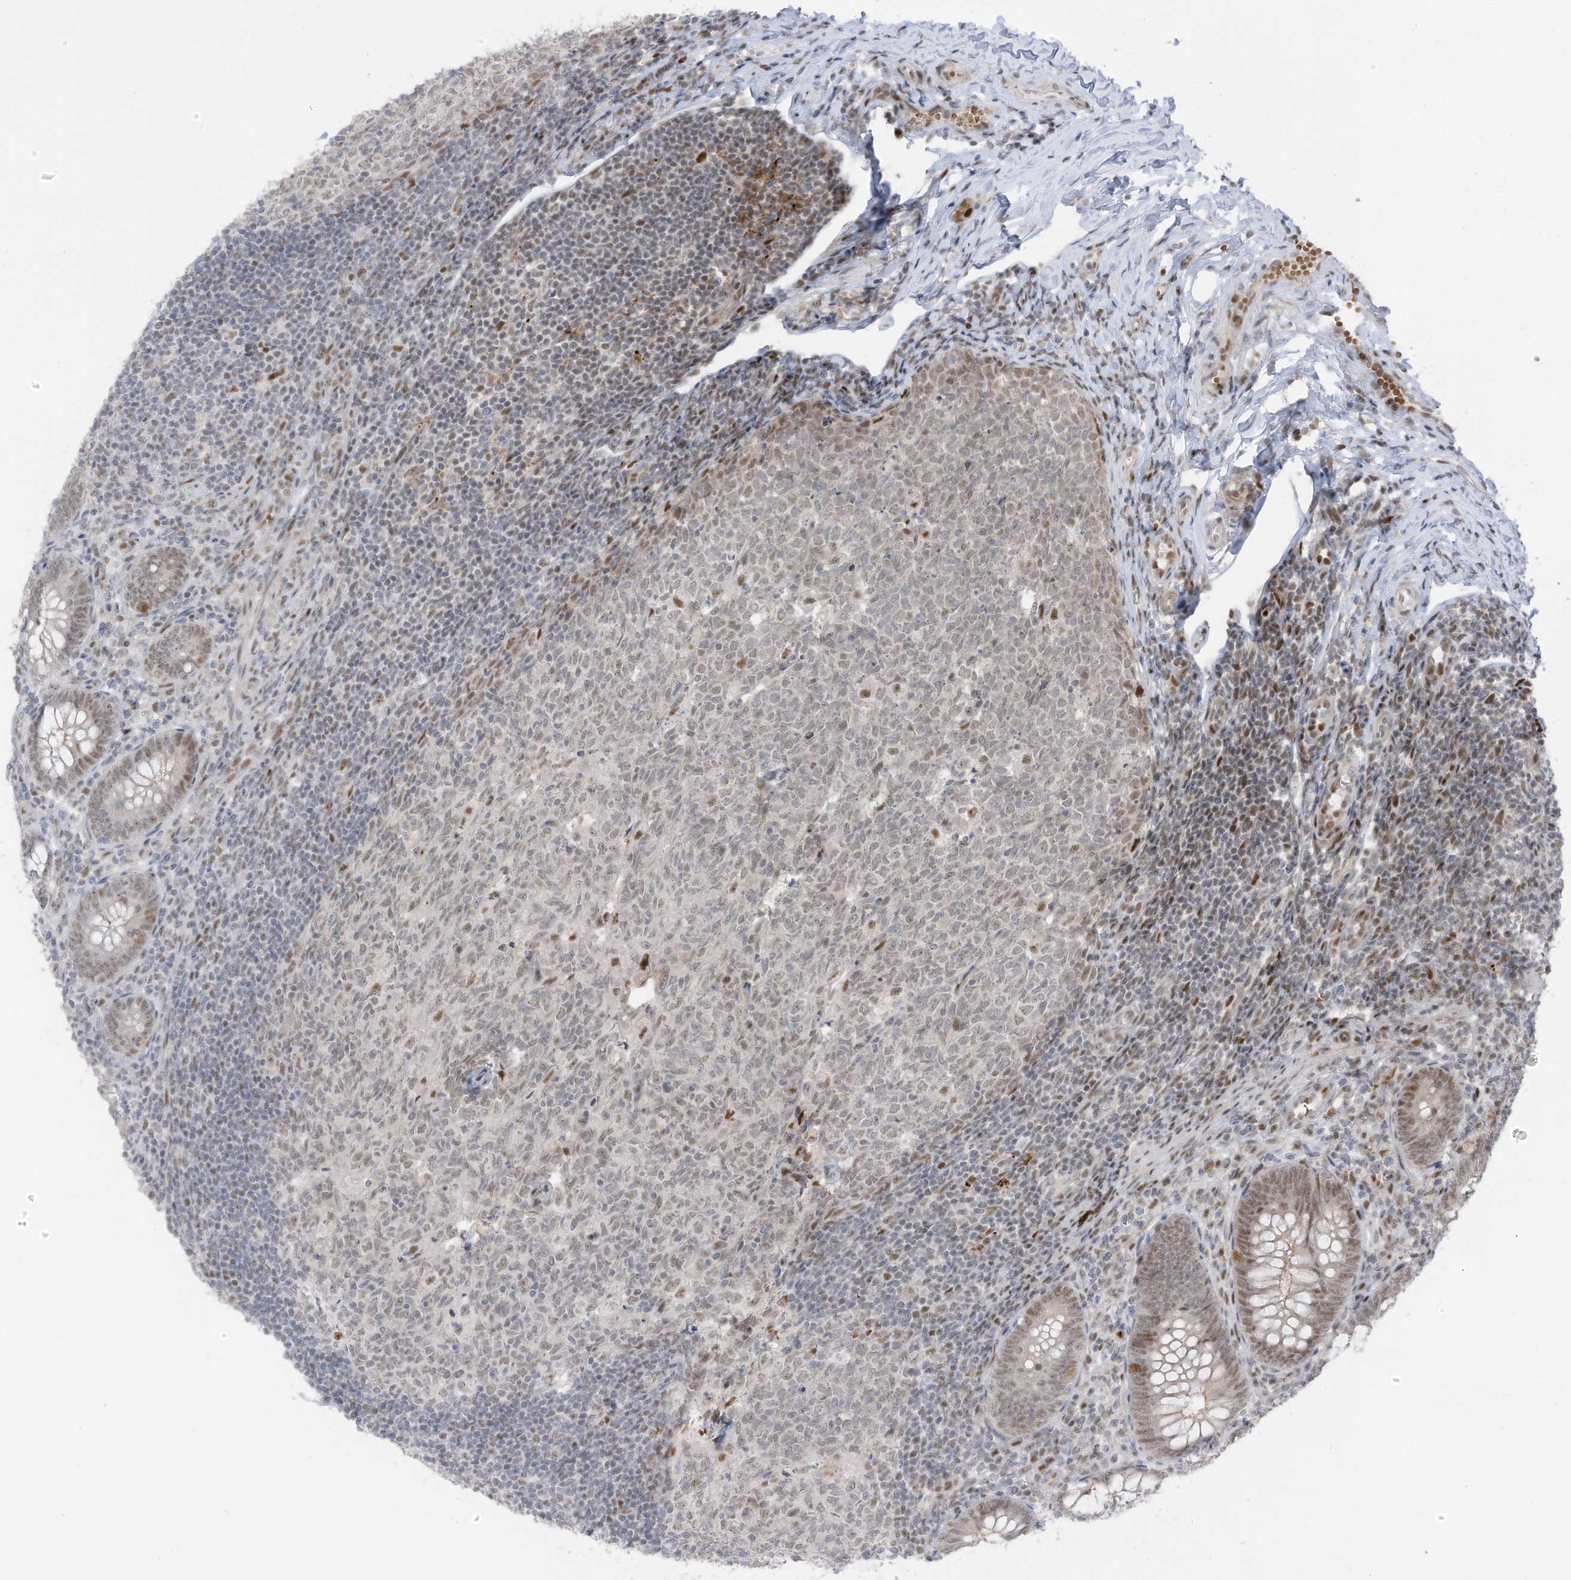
{"staining": {"intensity": "weak", "quantity": "25%-75%", "location": "nuclear"}, "tissue": "appendix", "cell_type": "Glandular cells", "image_type": "normal", "snomed": [{"axis": "morphology", "description": "Normal tissue, NOS"}, {"axis": "topography", "description": "Appendix"}], "caption": "IHC image of unremarkable appendix: human appendix stained using immunohistochemistry displays low levels of weak protein expression localized specifically in the nuclear of glandular cells, appearing as a nuclear brown color.", "gene": "ZCWPW2", "patient": {"sex": "male", "age": 14}}